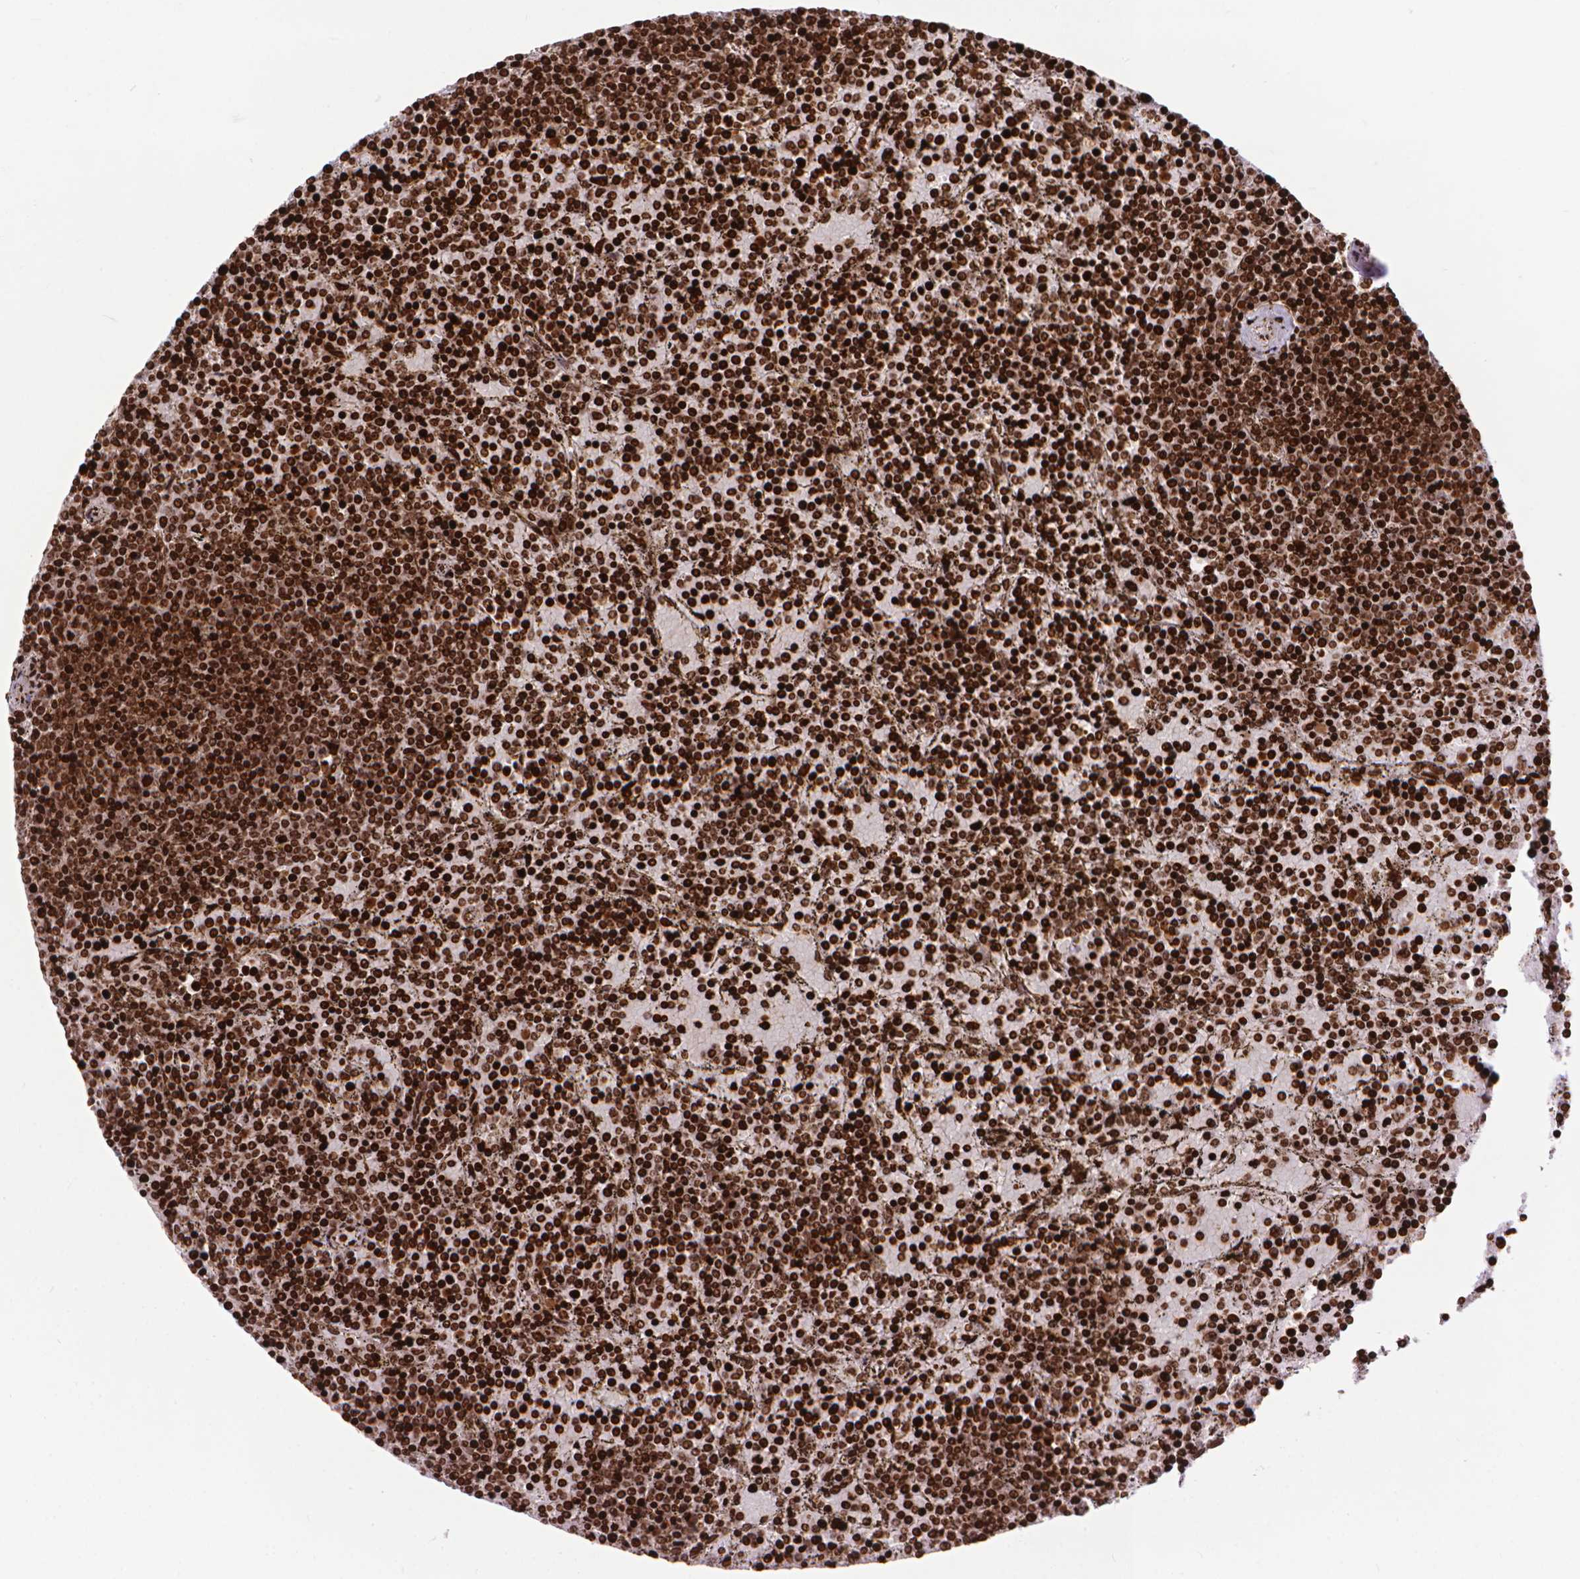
{"staining": {"intensity": "strong", "quantity": ">75%", "location": "cytoplasmic/membranous,nuclear"}, "tissue": "lymphoma", "cell_type": "Tumor cells", "image_type": "cancer", "snomed": [{"axis": "morphology", "description": "Malignant lymphoma, non-Hodgkin's type, Low grade"}, {"axis": "topography", "description": "Spleen"}], "caption": "Human lymphoma stained with a brown dye reveals strong cytoplasmic/membranous and nuclear positive expression in about >75% of tumor cells.", "gene": "AMER1", "patient": {"sex": "female", "age": 77}}